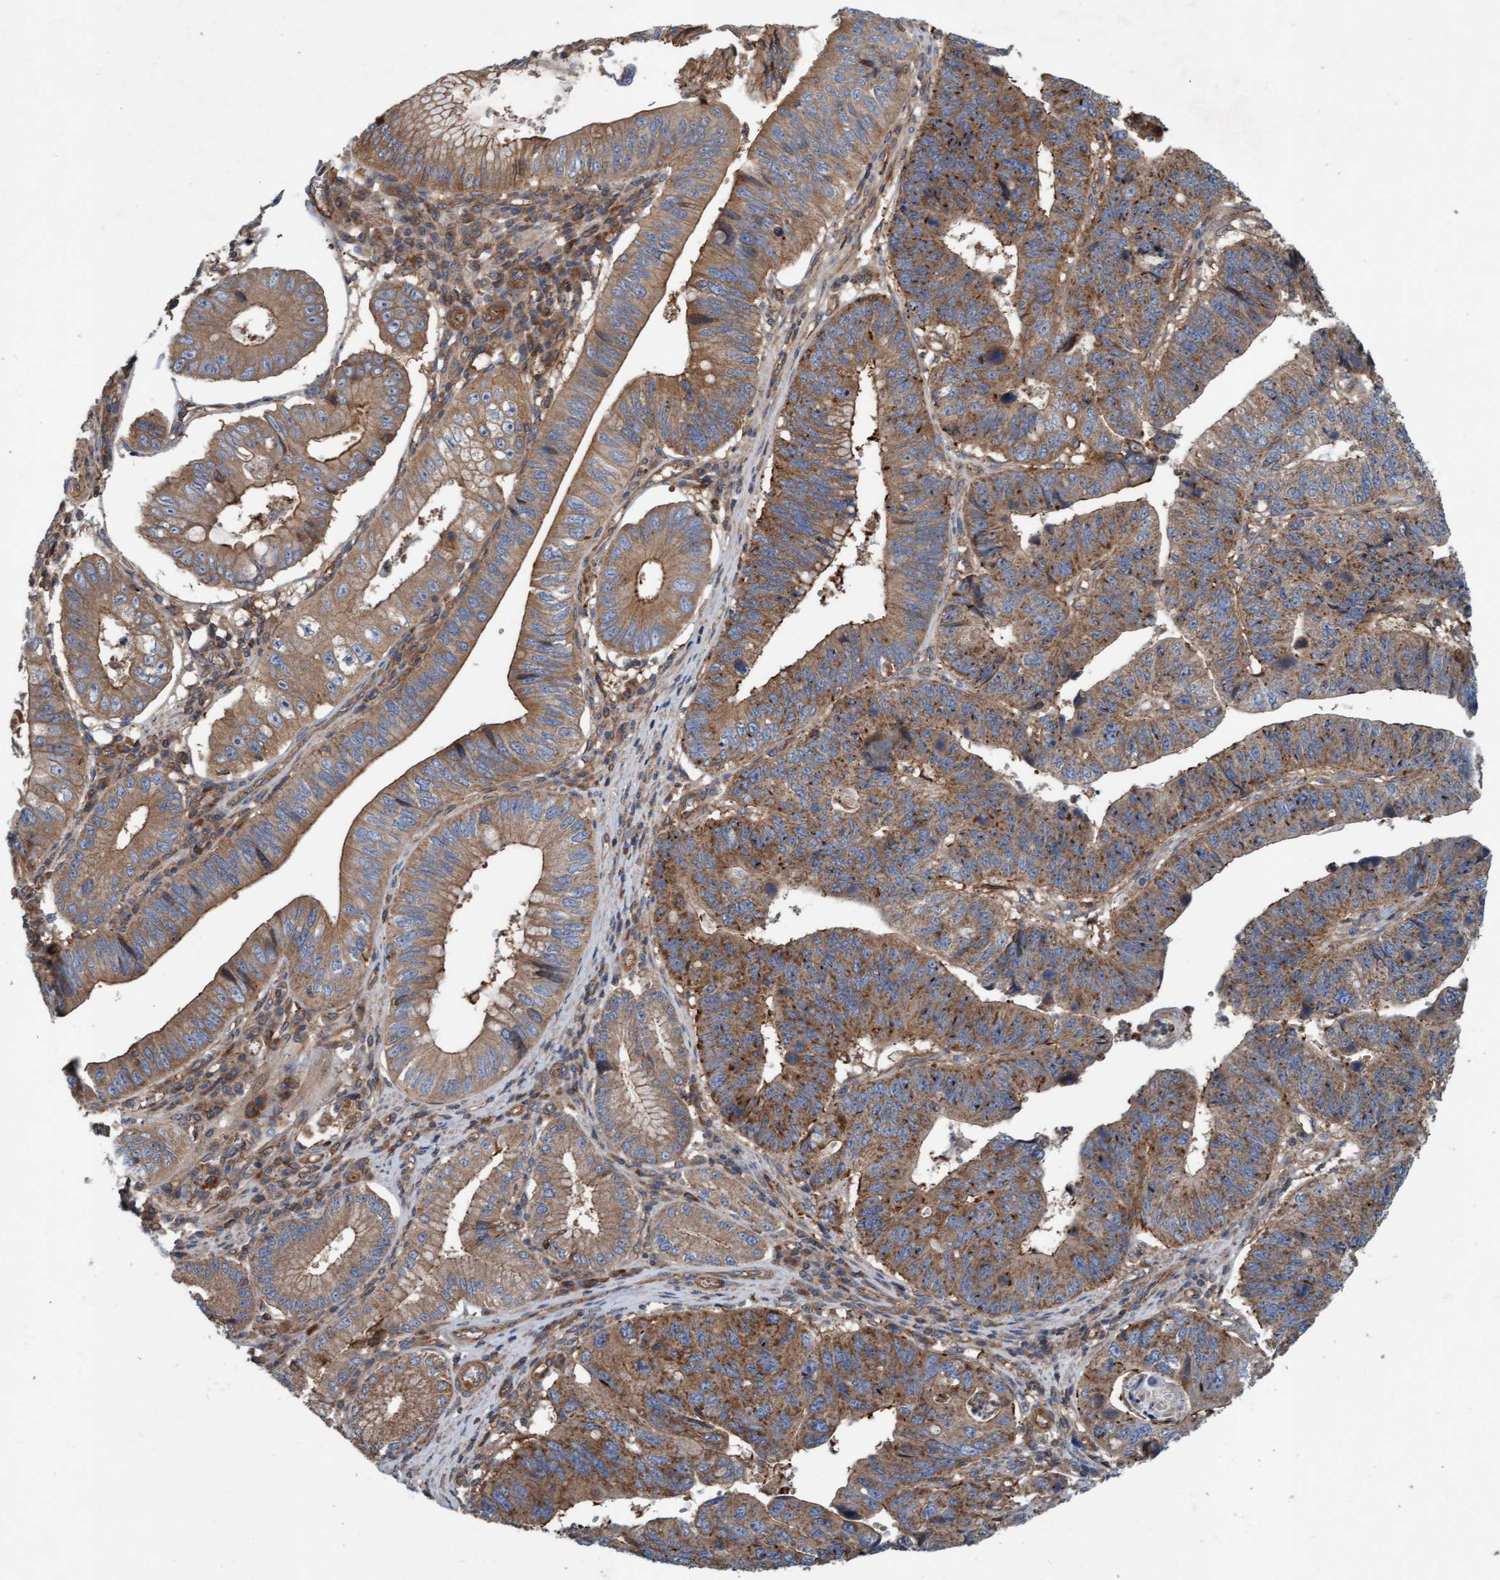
{"staining": {"intensity": "moderate", "quantity": ">75%", "location": "cytoplasmic/membranous"}, "tissue": "stomach cancer", "cell_type": "Tumor cells", "image_type": "cancer", "snomed": [{"axis": "morphology", "description": "Adenocarcinoma, NOS"}, {"axis": "topography", "description": "Stomach"}], "caption": "This is an image of immunohistochemistry staining of stomach cancer (adenocarcinoma), which shows moderate staining in the cytoplasmic/membranous of tumor cells.", "gene": "ERAL1", "patient": {"sex": "male", "age": 59}}